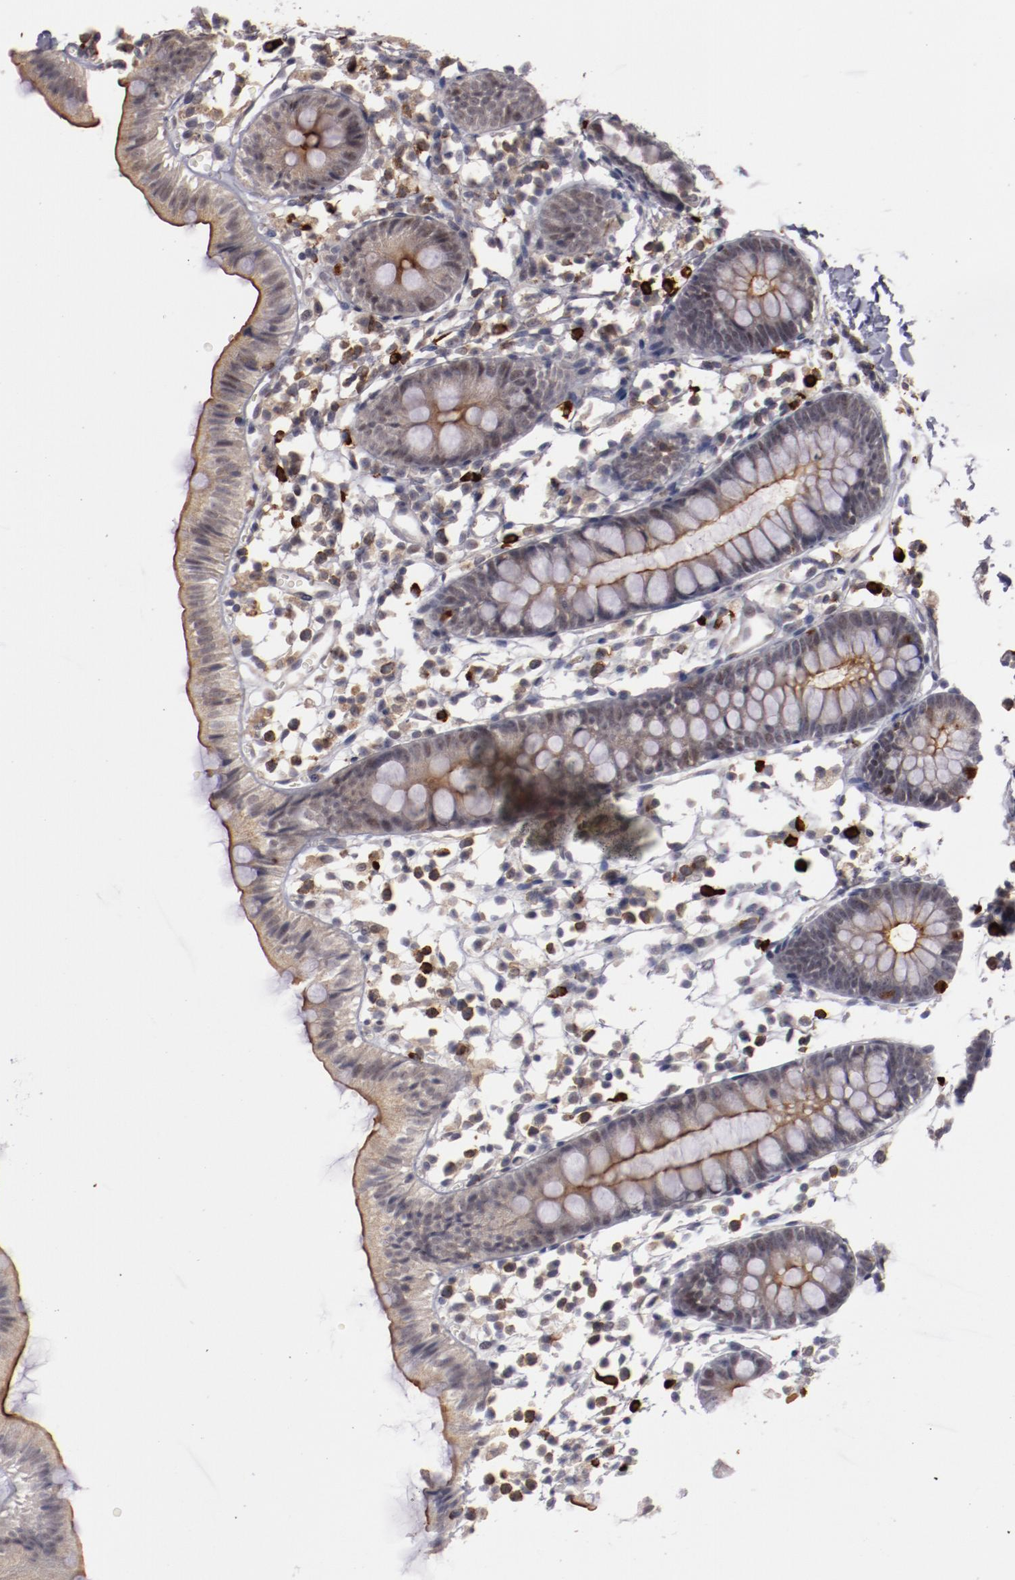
{"staining": {"intensity": "negative", "quantity": "none", "location": "none"}, "tissue": "colon", "cell_type": "Endothelial cells", "image_type": "normal", "snomed": [{"axis": "morphology", "description": "Normal tissue, NOS"}, {"axis": "topography", "description": "Colon"}], "caption": "Immunohistochemistry of unremarkable human colon demonstrates no expression in endothelial cells.", "gene": "STX3", "patient": {"sex": "male", "age": 14}}